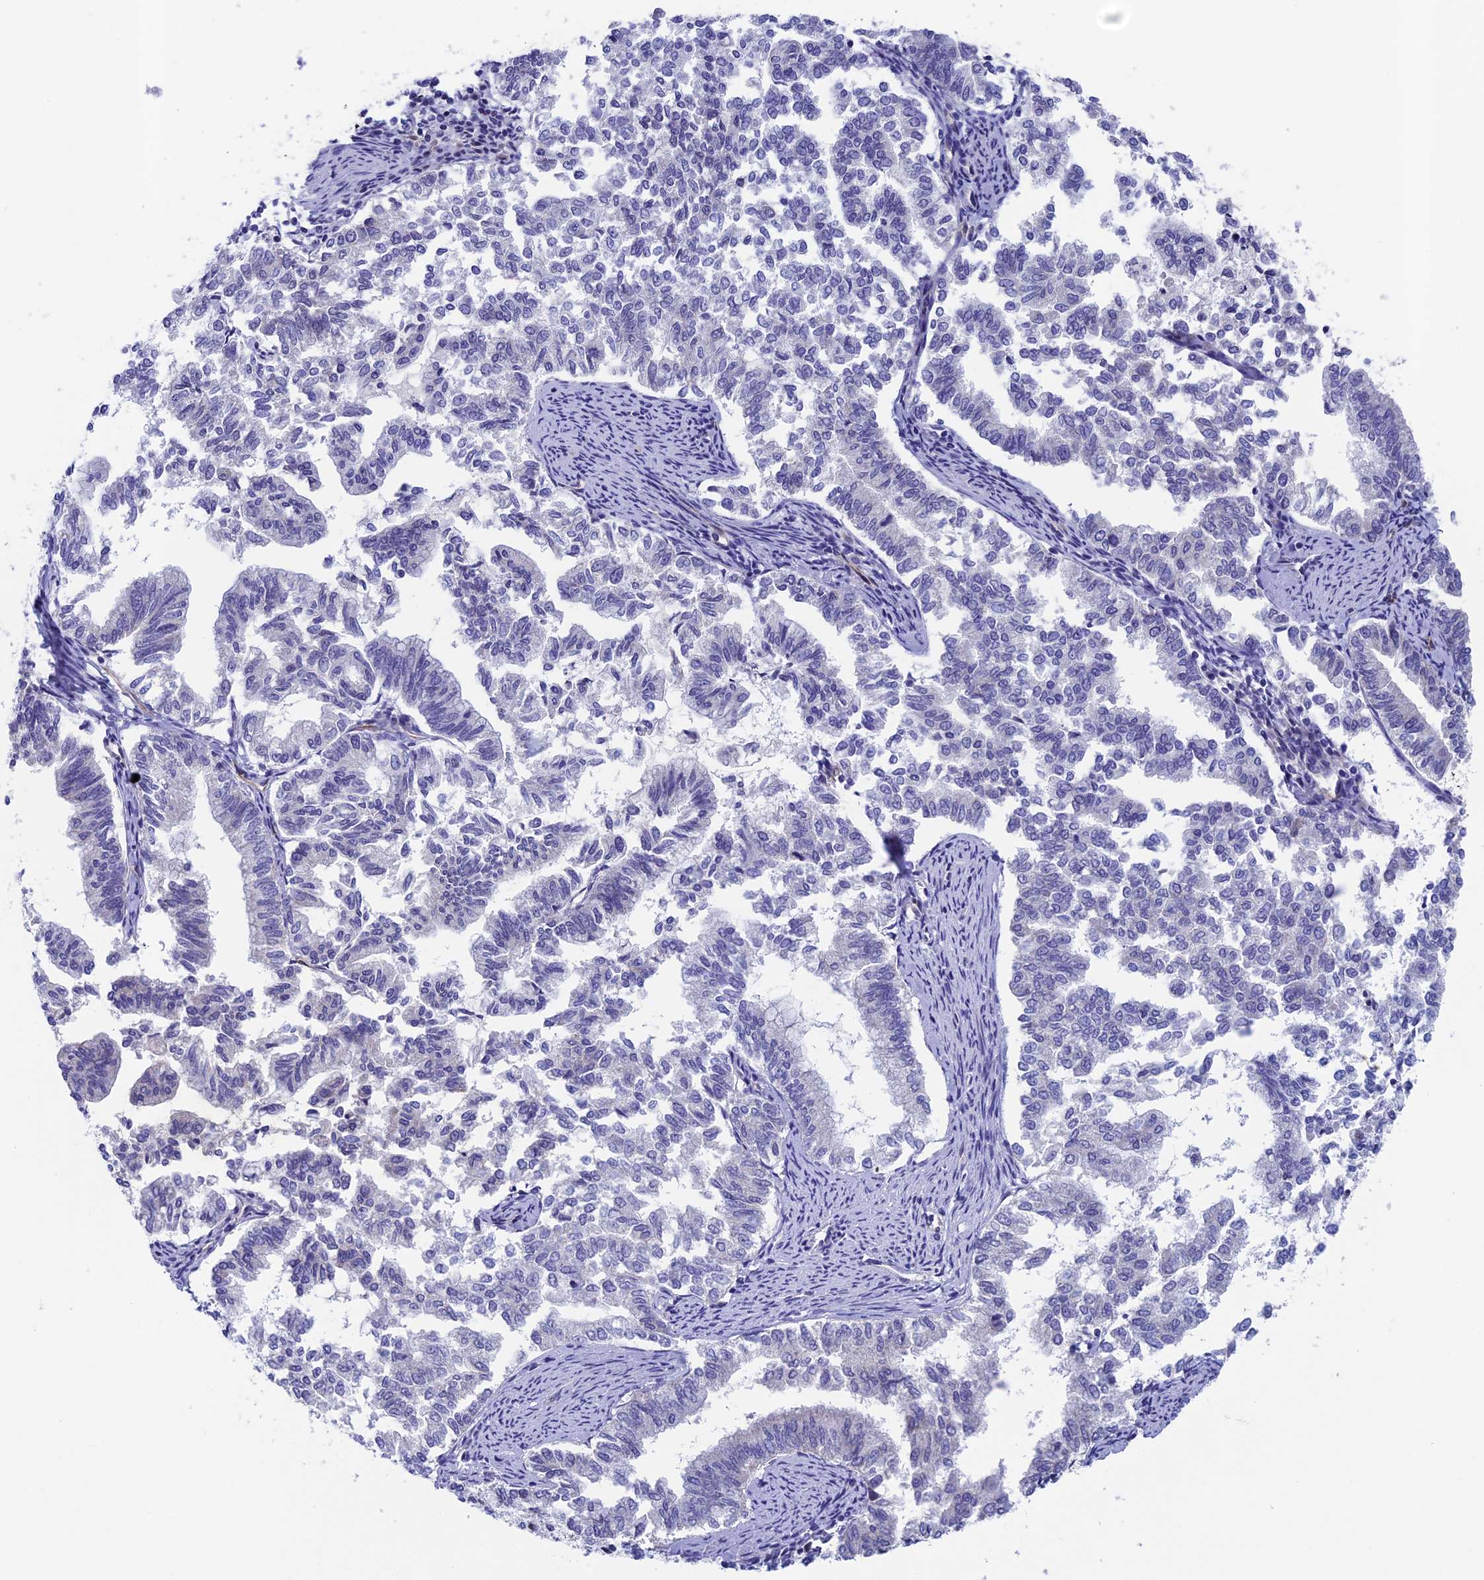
{"staining": {"intensity": "negative", "quantity": "none", "location": "none"}, "tissue": "endometrial cancer", "cell_type": "Tumor cells", "image_type": "cancer", "snomed": [{"axis": "morphology", "description": "Adenocarcinoma, NOS"}, {"axis": "topography", "description": "Endometrium"}], "caption": "Tumor cells are negative for brown protein staining in endometrial cancer. The staining was performed using DAB to visualize the protein expression in brown, while the nuclei were stained in blue with hematoxylin (Magnification: 20x).", "gene": "INSYN1", "patient": {"sex": "female", "age": 79}}